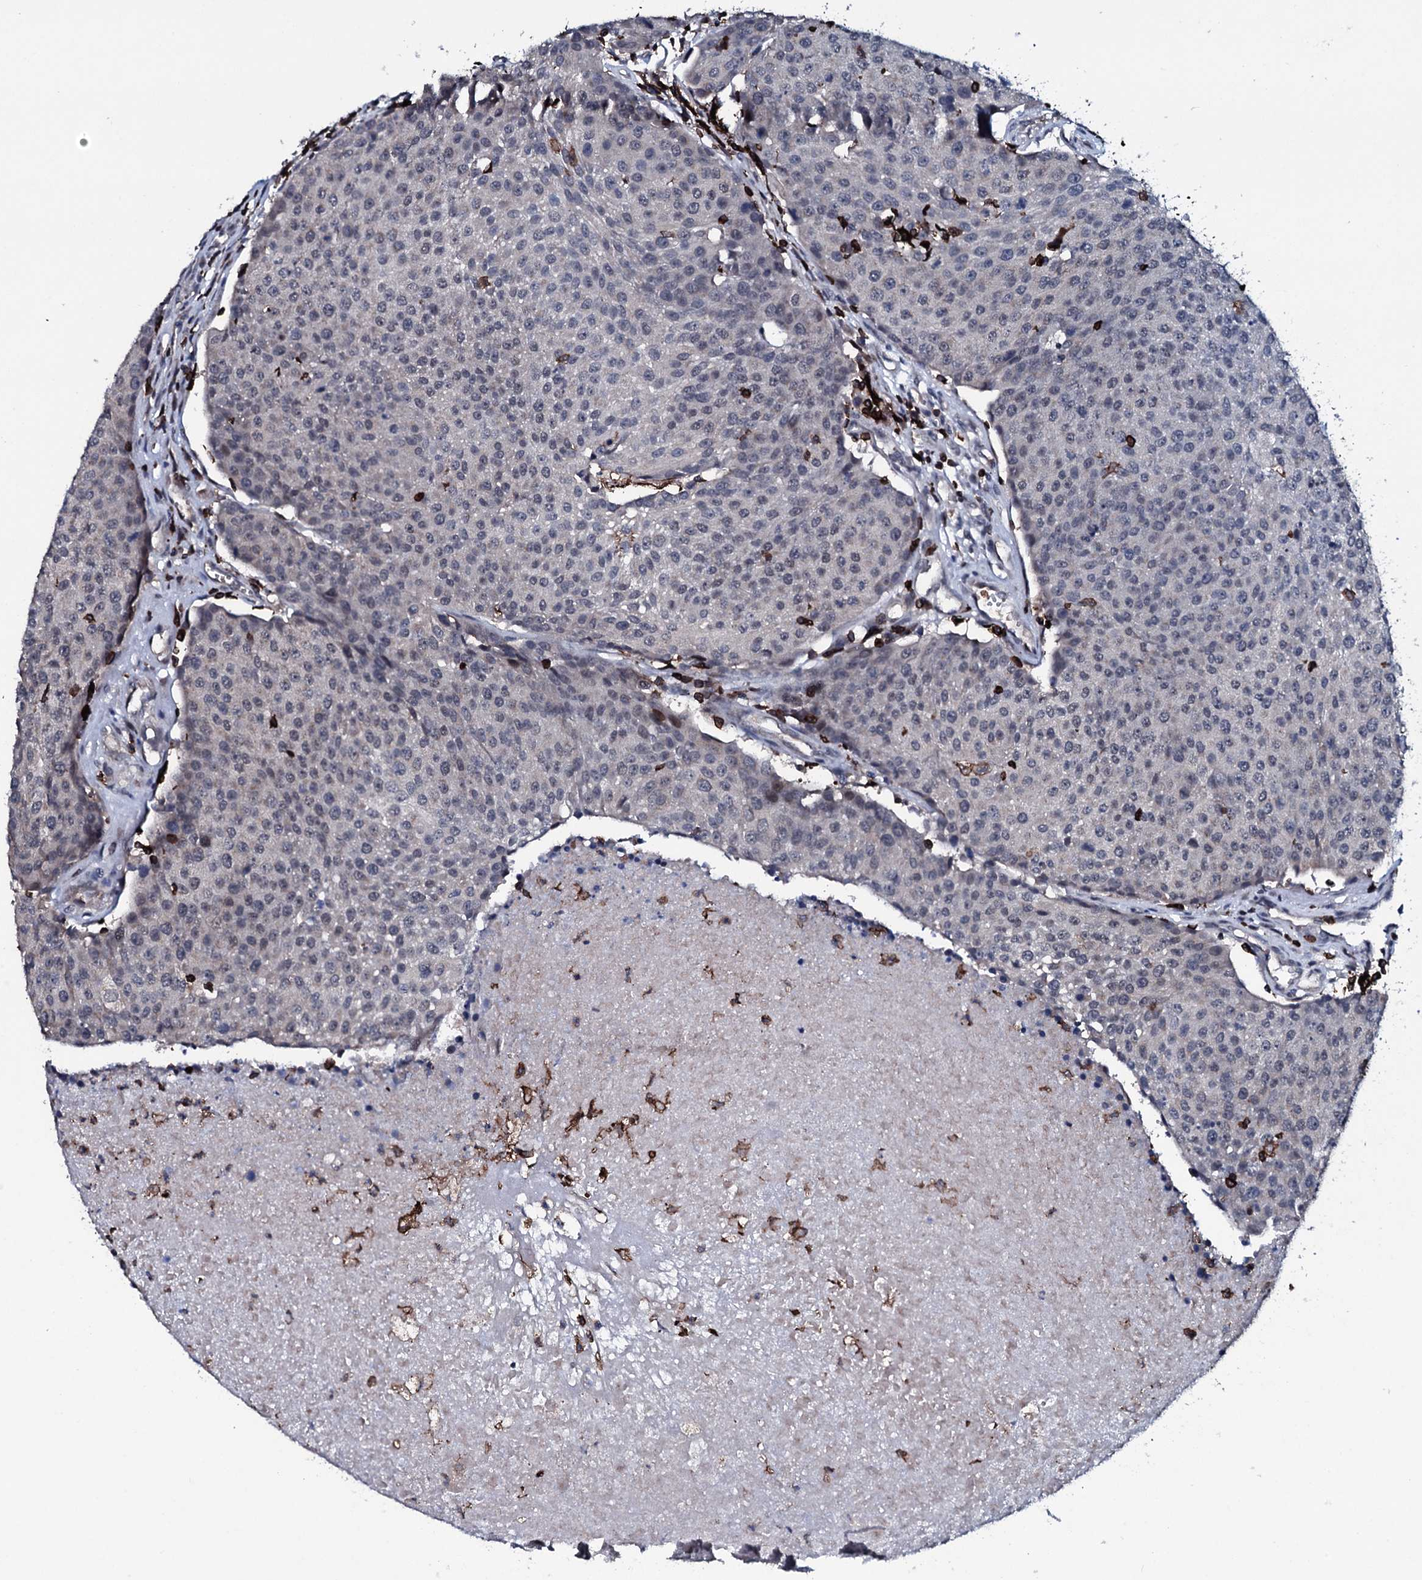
{"staining": {"intensity": "negative", "quantity": "none", "location": "none"}, "tissue": "urothelial cancer", "cell_type": "Tumor cells", "image_type": "cancer", "snomed": [{"axis": "morphology", "description": "Urothelial carcinoma, High grade"}, {"axis": "topography", "description": "Urinary bladder"}], "caption": "Tumor cells show no significant protein staining in urothelial cancer.", "gene": "OGFOD2", "patient": {"sex": "female", "age": 85}}